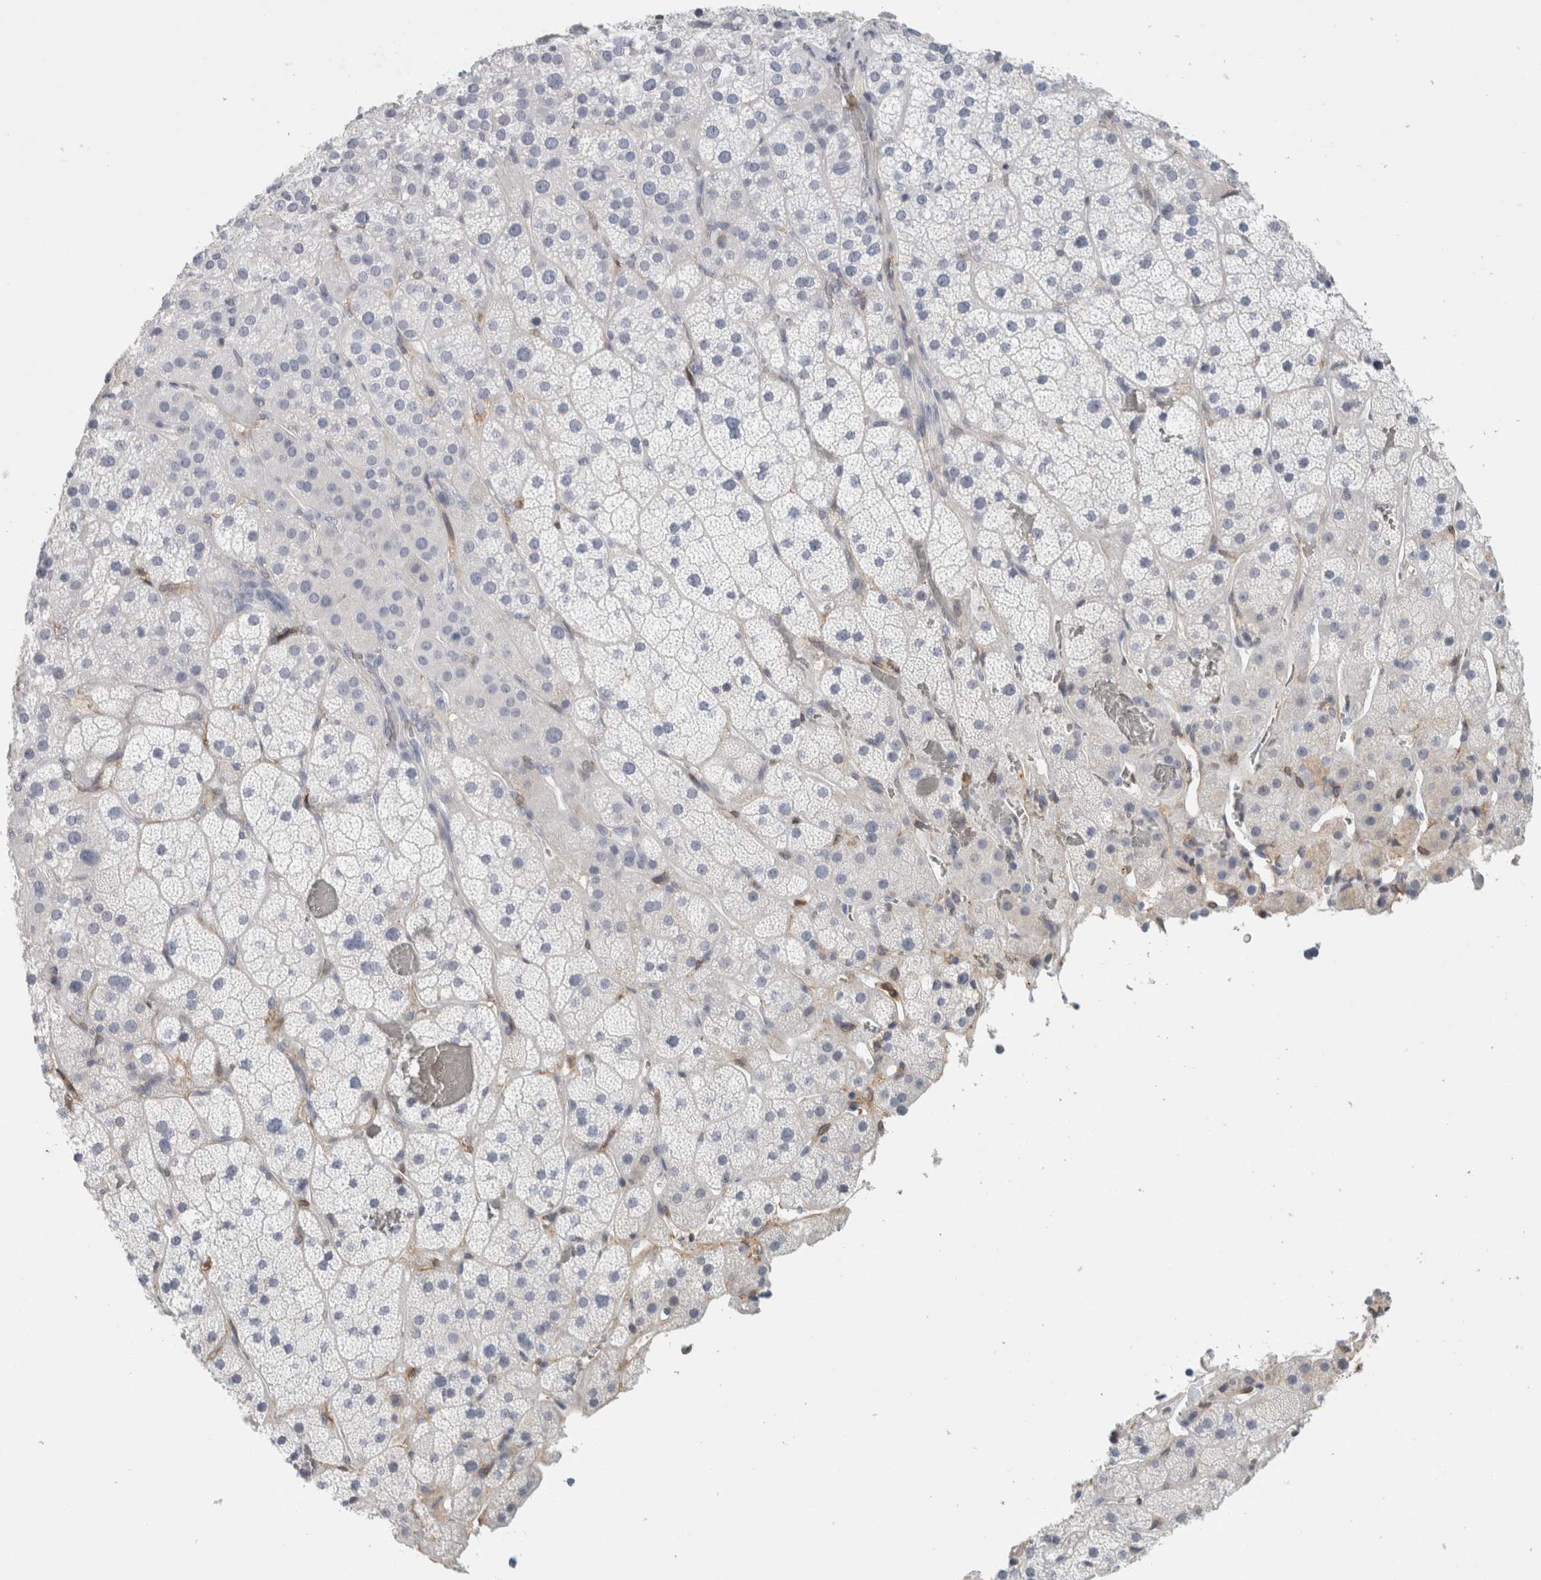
{"staining": {"intensity": "negative", "quantity": "none", "location": "none"}, "tissue": "adrenal gland", "cell_type": "Glandular cells", "image_type": "normal", "snomed": [{"axis": "morphology", "description": "Normal tissue, NOS"}, {"axis": "topography", "description": "Adrenal gland"}], "caption": "There is no significant positivity in glandular cells of adrenal gland. (DAB (3,3'-diaminobenzidine) immunohistochemistry (IHC) visualized using brightfield microscopy, high magnification).", "gene": "P2RY2", "patient": {"sex": "male", "age": 57}}